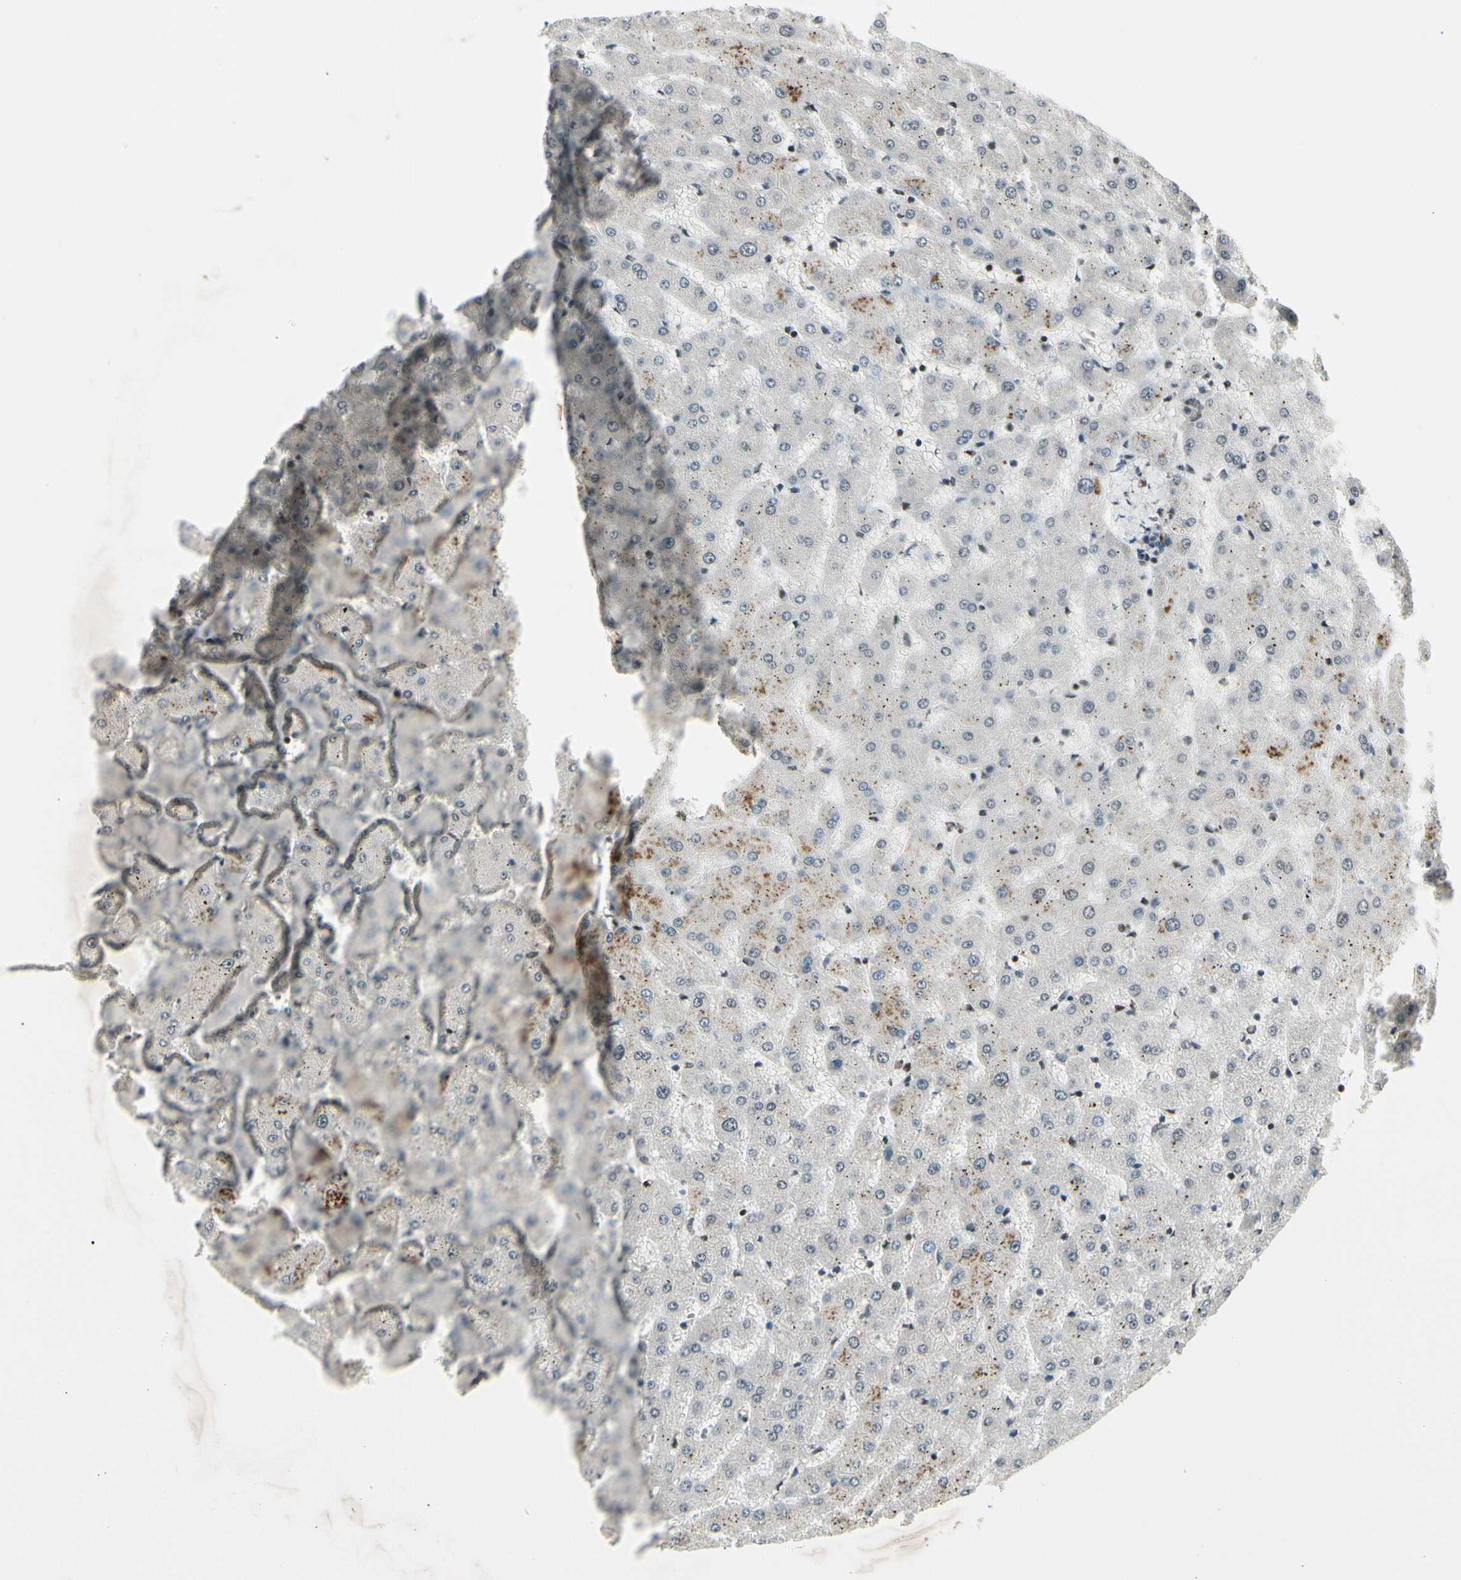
{"staining": {"intensity": "negative", "quantity": "none", "location": "none"}, "tissue": "liver", "cell_type": "Cholangiocytes", "image_type": "normal", "snomed": [{"axis": "morphology", "description": "Normal tissue, NOS"}, {"axis": "topography", "description": "Liver"}], "caption": "The immunohistochemistry (IHC) histopathology image has no significant staining in cholangiocytes of liver. (DAB IHC, high magnification).", "gene": "FOXJ2", "patient": {"sex": "female", "age": 63}}